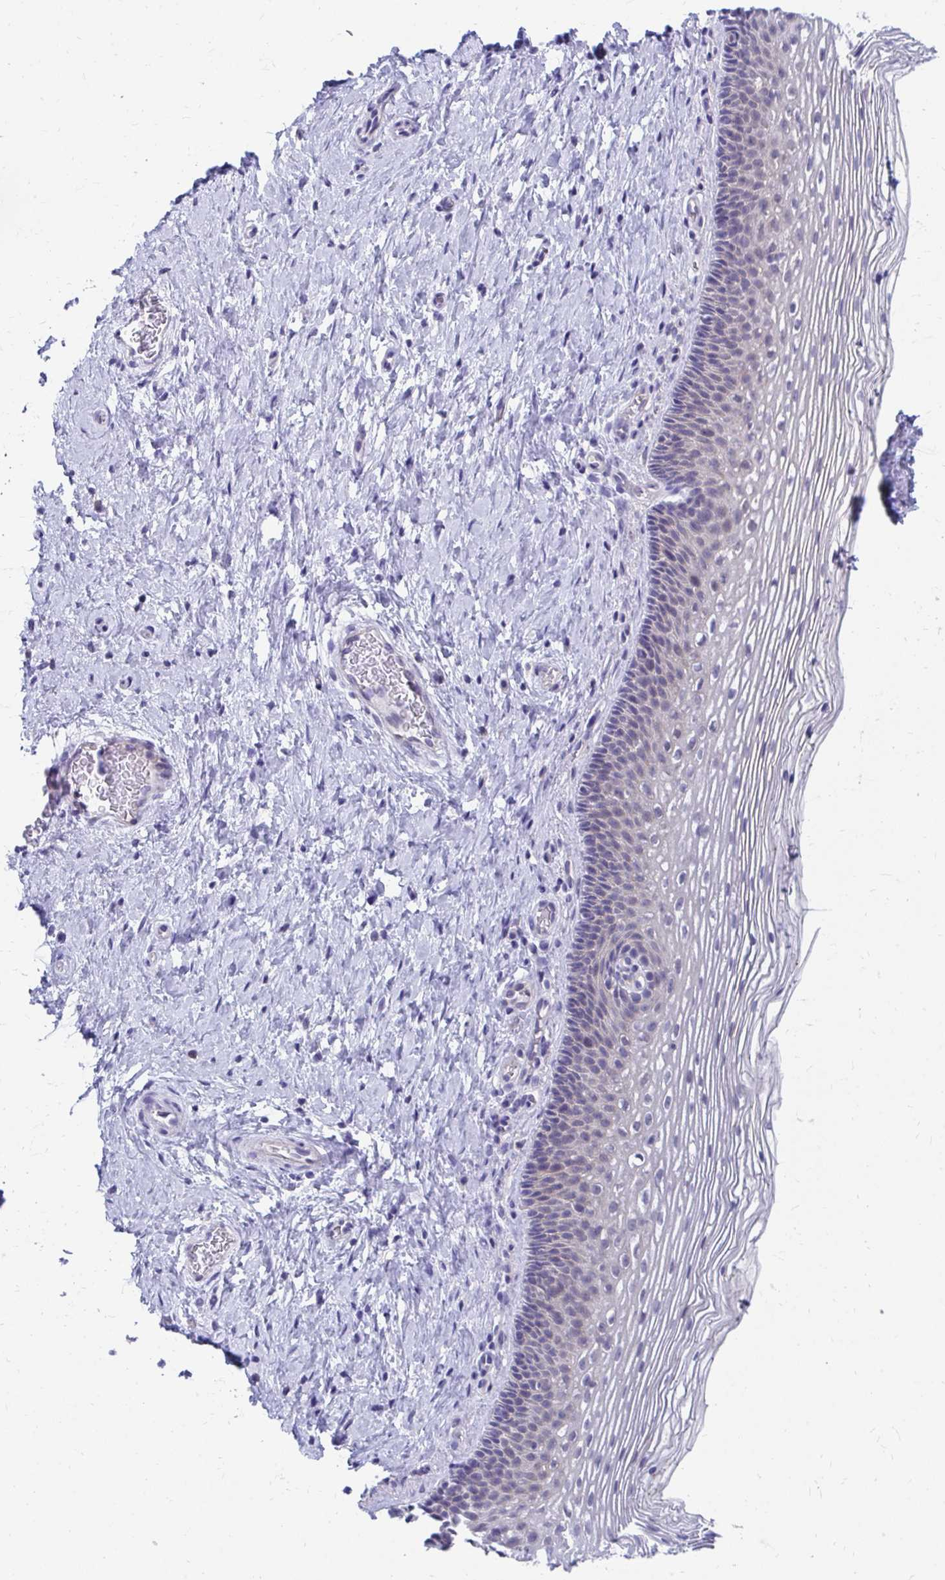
{"staining": {"intensity": "negative", "quantity": "none", "location": "none"}, "tissue": "cervix", "cell_type": "Glandular cells", "image_type": "normal", "snomed": [{"axis": "morphology", "description": "Normal tissue, NOS"}, {"axis": "topography", "description": "Cervix"}], "caption": "An immunohistochemistry photomicrograph of normal cervix is shown. There is no staining in glandular cells of cervix. Nuclei are stained in blue.", "gene": "C19orf81", "patient": {"sex": "female", "age": 34}}